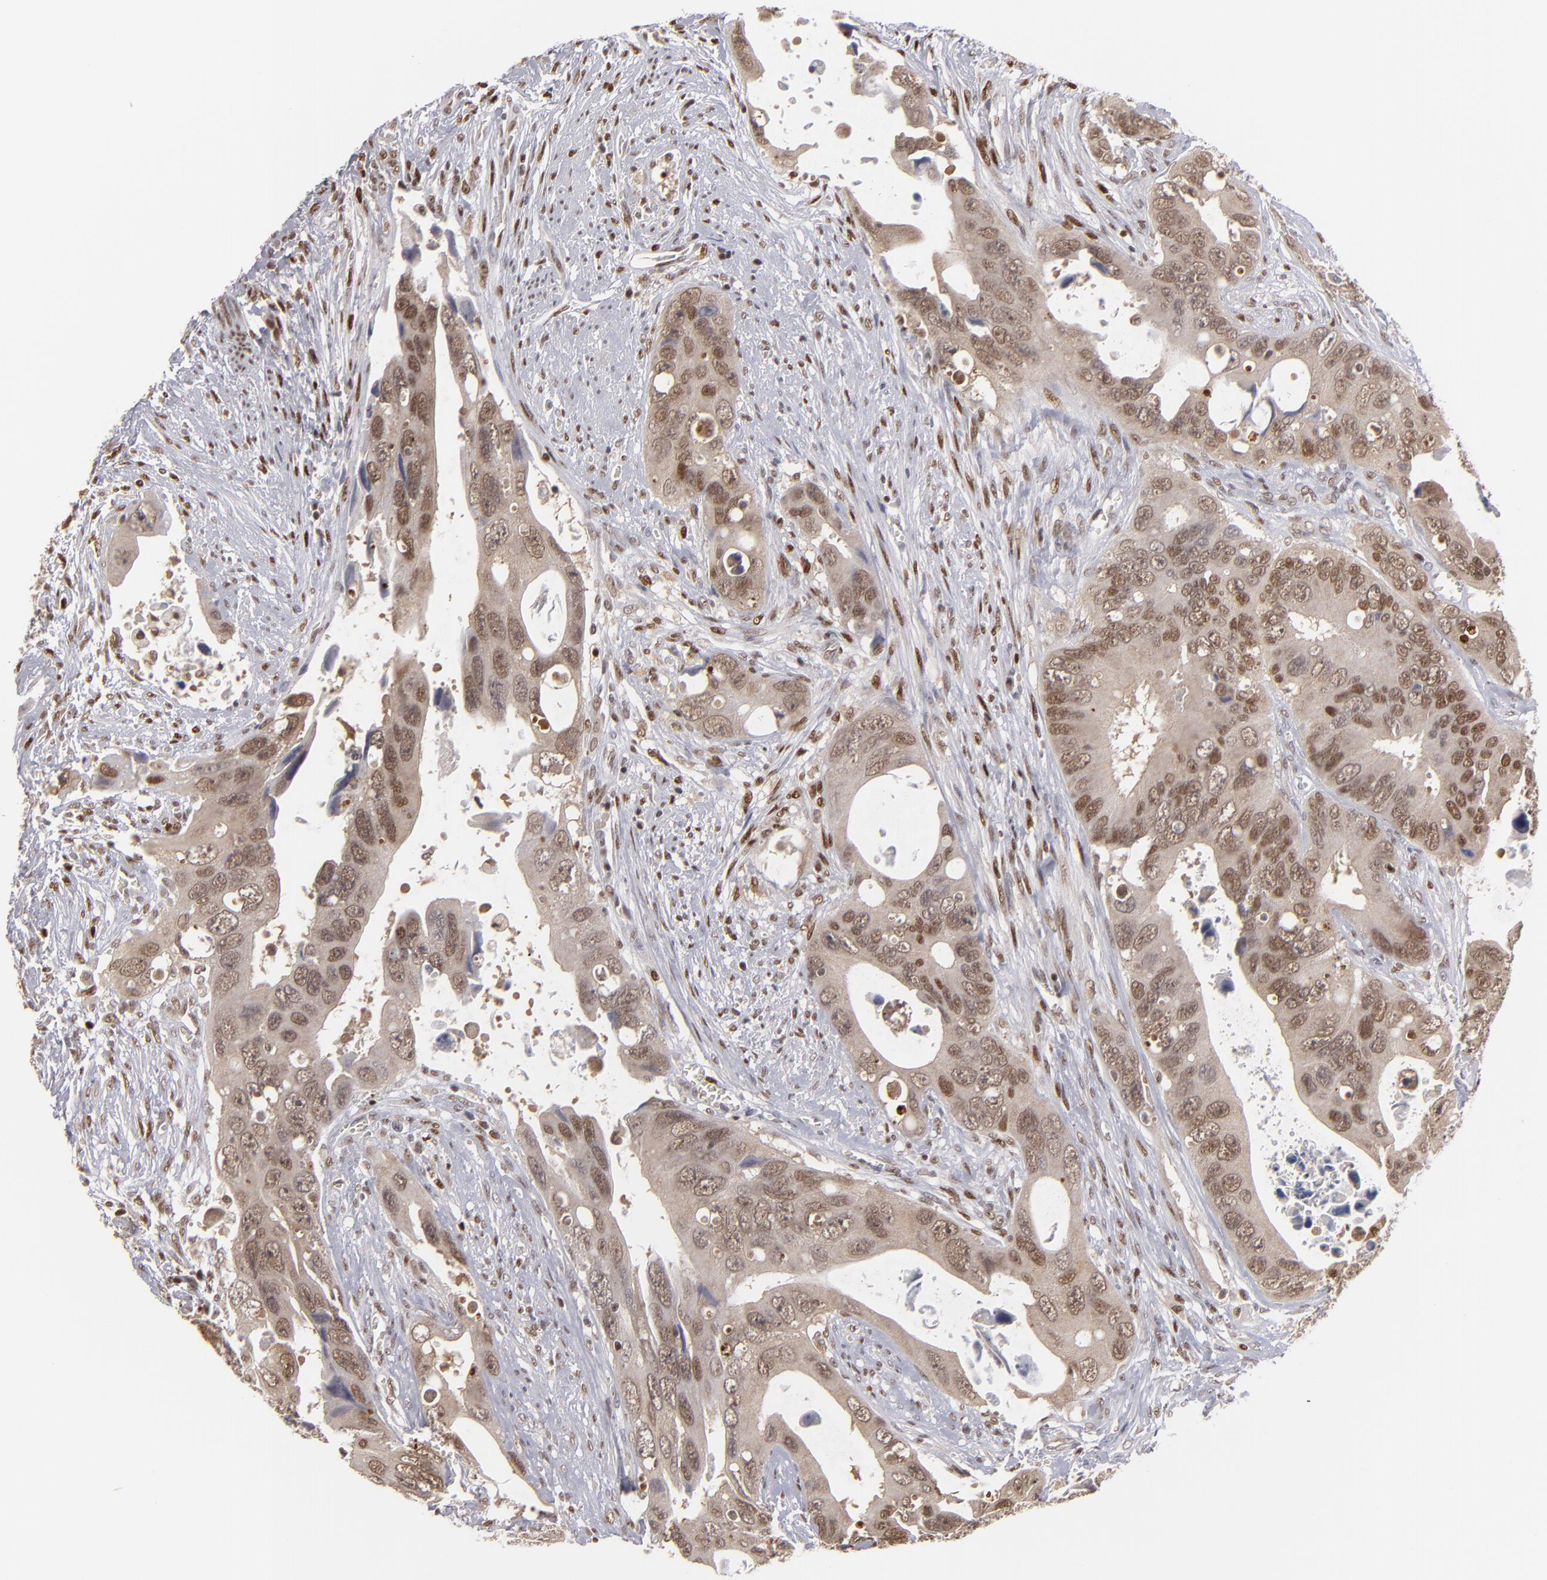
{"staining": {"intensity": "moderate", "quantity": ">75%", "location": "cytoplasmic/membranous,nuclear"}, "tissue": "colorectal cancer", "cell_type": "Tumor cells", "image_type": "cancer", "snomed": [{"axis": "morphology", "description": "Adenocarcinoma, NOS"}, {"axis": "topography", "description": "Rectum"}], "caption": "Colorectal cancer stained with a protein marker shows moderate staining in tumor cells.", "gene": "GSR", "patient": {"sex": "male", "age": 70}}